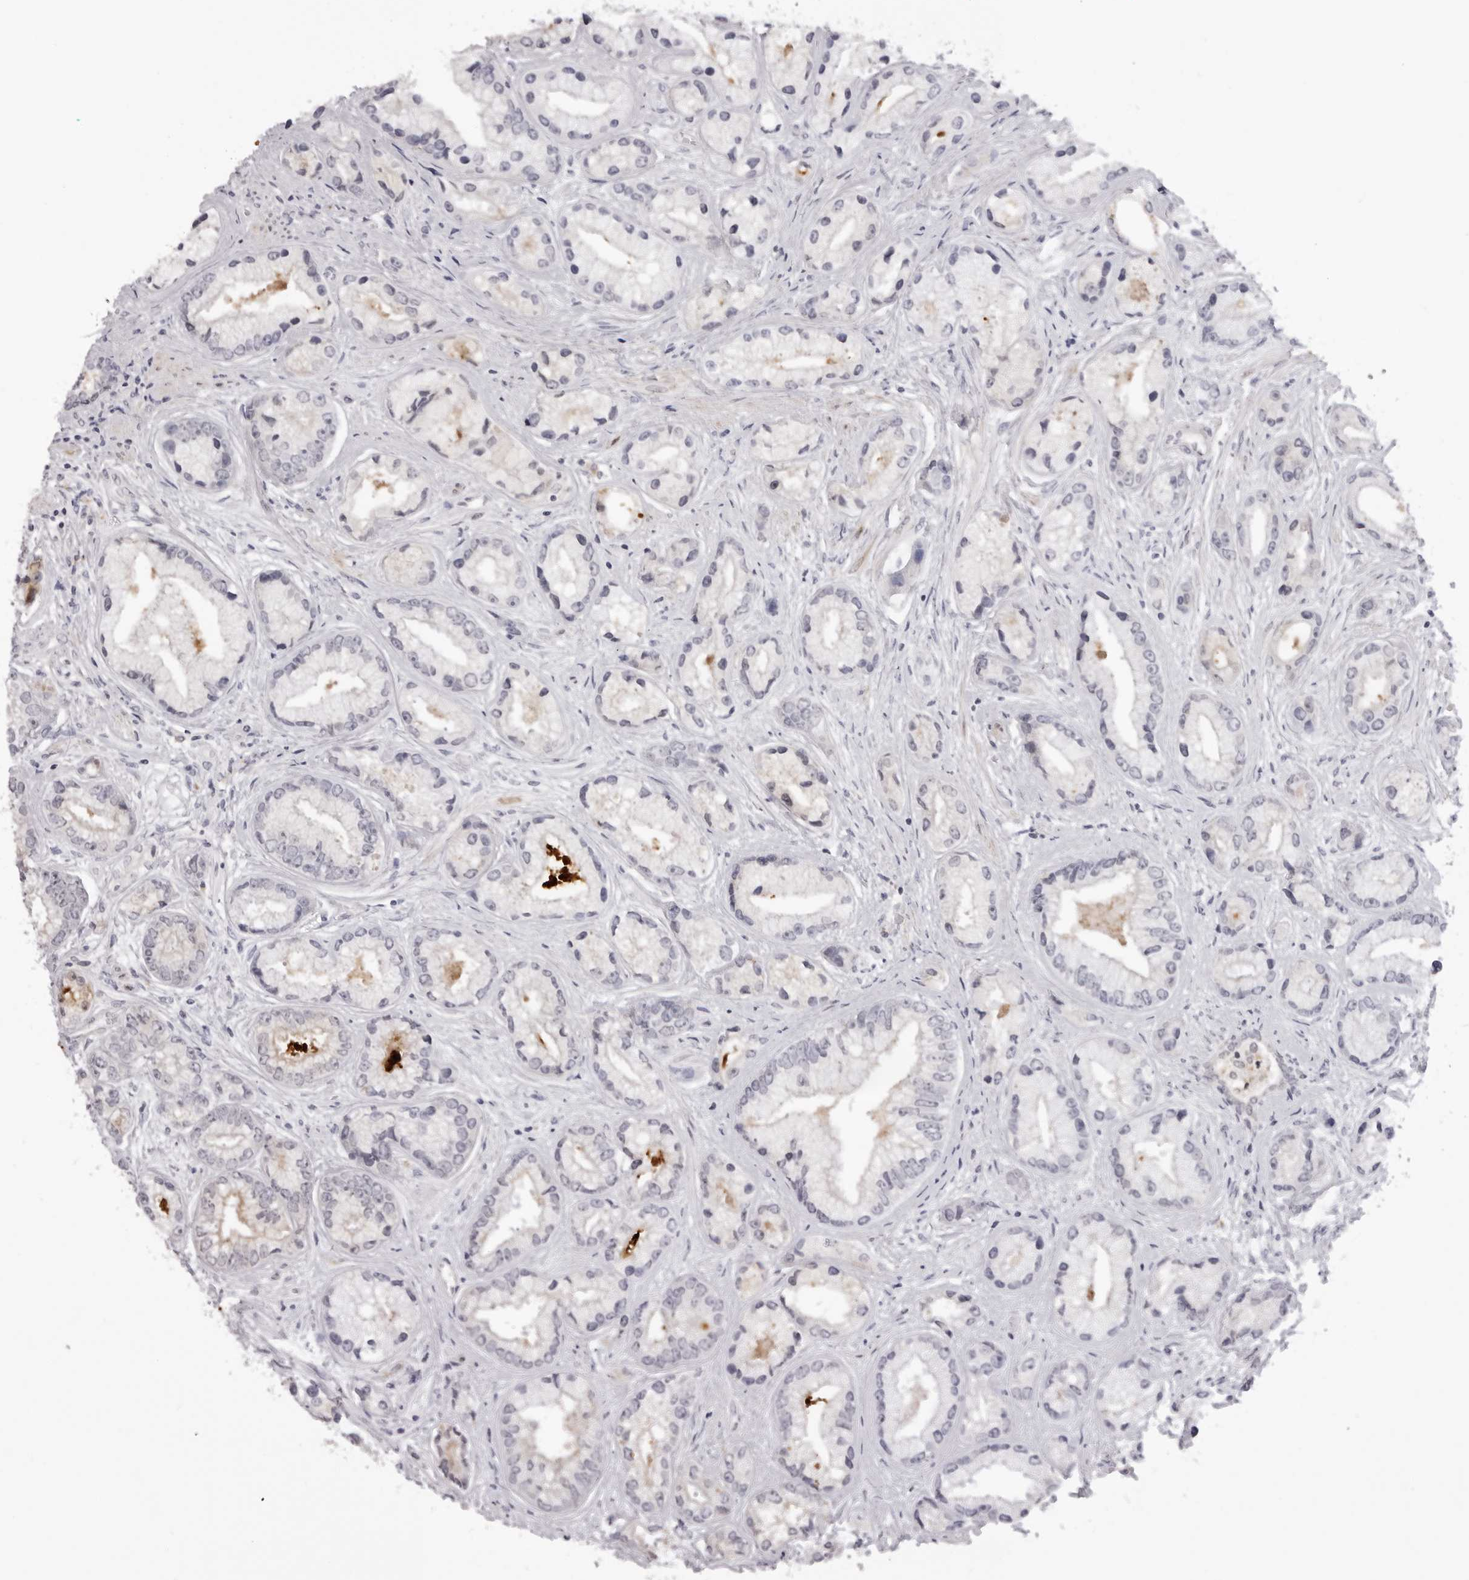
{"staining": {"intensity": "moderate", "quantity": "<25%", "location": "cytoplasmic/membranous"}, "tissue": "prostate cancer", "cell_type": "Tumor cells", "image_type": "cancer", "snomed": [{"axis": "morphology", "description": "Adenocarcinoma, High grade"}, {"axis": "topography", "description": "Prostate"}], "caption": "An image showing moderate cytoplasmic/membranous staining in about <25% of tumor cells in prostate cancer, as visualized by brown immunohistochemical staining.", "gene": "SUGCT", "patient": {"sex": "male", "age": 61}}